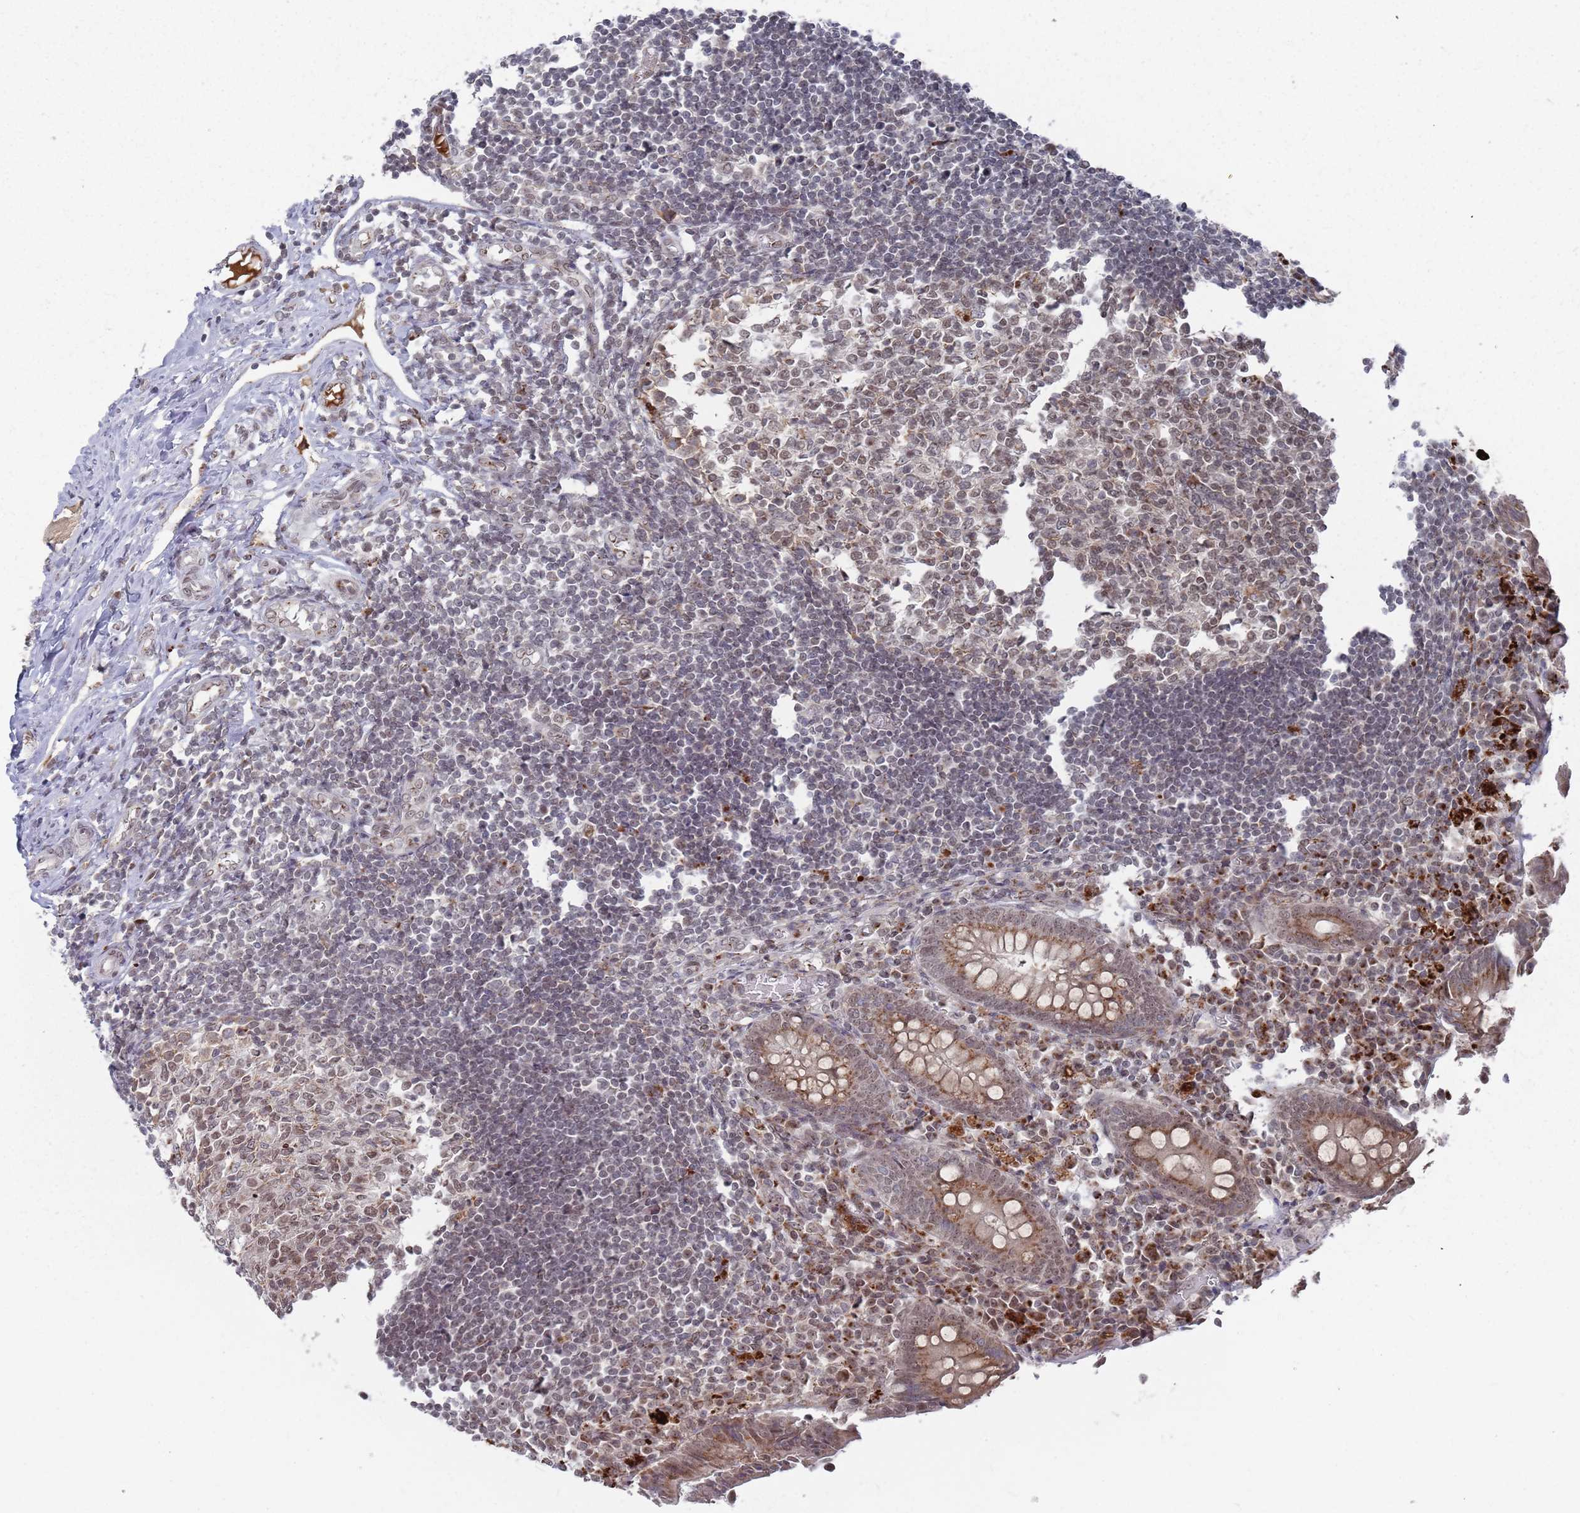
{"staining": {"intensity": "strong", "quantity": ">75%", "location": "cytoplasmic/membranous"}, "tissue": "appendix", "cell_type": "Glandular cells", "image_type": "normal", "snomed": [{"axis": "morphology", "description": "Normal tissue, NOS"}, {"axis": "topography", "description": "Appendix"}], "caption": "The micrograph demonstrates staining of unremarkable appendix, revealing strong cytoplasmic/membranous protein expression (brown color) within glandular cells. Nuclei are stained in blue.", "gene": "FMO4", "patient": {"sex": "female", "age": 17}}